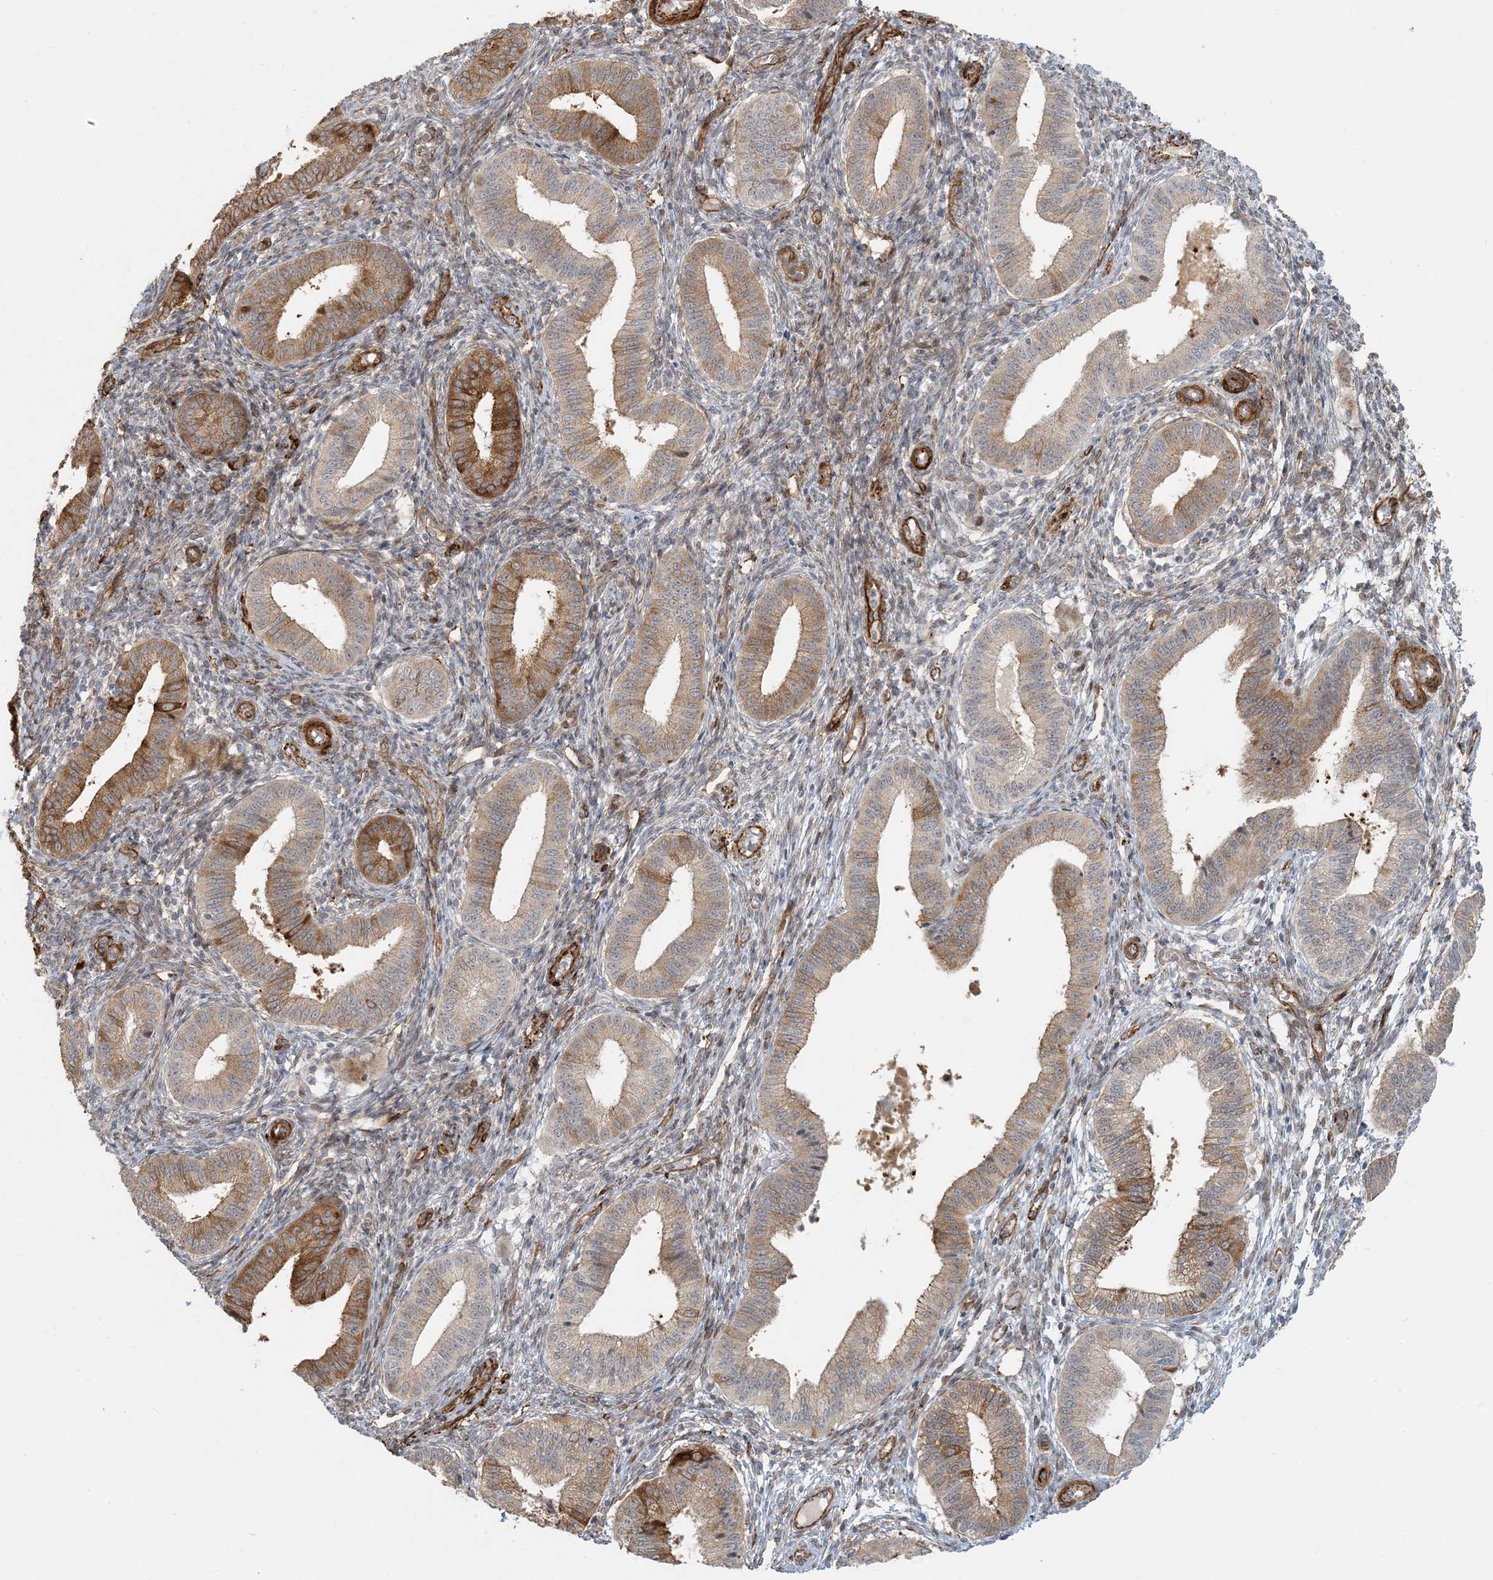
{"staining": {"intensity": "weak", "quantity": "<25%", "location": "cytoplasmic/membranous"}, "tissue": "endometrium", "cell_type": "Cells in endometrial stroma", "image_type": "normal", "snomed": [{"axis": "morphology", "description": "Normal tissue, NOS"}, {"axis": "topography", "description": "Endometrium"}], "caption": "Human endometrium stained for a protein using immunohistochemistry (IHC) shows no expression in cells in endometrial stroma.", "gene": "BCORL1", "patient": {"sex": "female", "age": 39}}